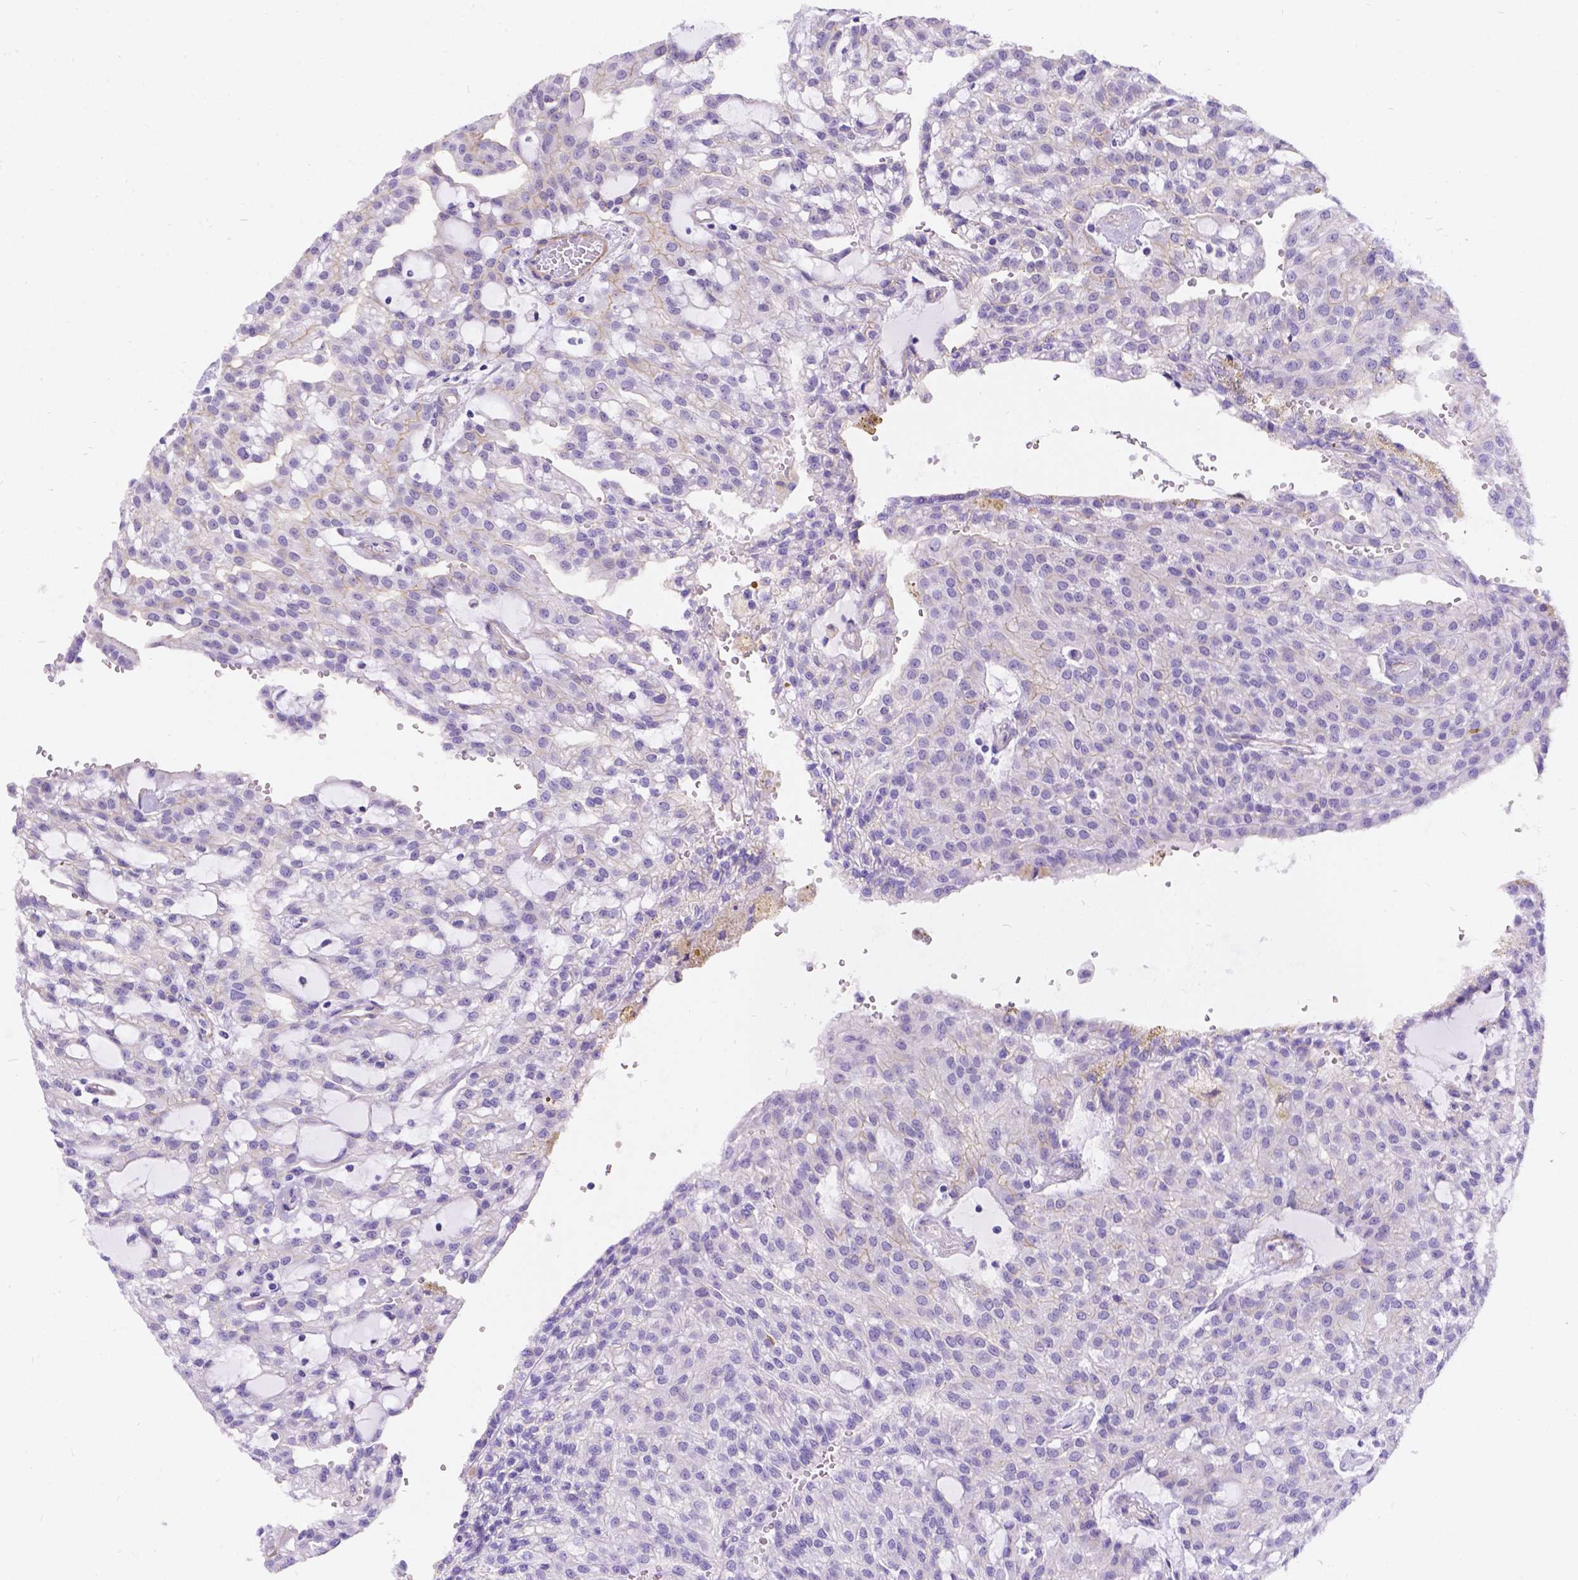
{"staining": {"intensity": "negative", "quantity": "none", "location": "none"}, "tissue": "renal cancer", "cell_type": "Tumor cells", "image_type": "cancer", "snomed": [{"axis": "morphology", "description": "Adenocarcinoma, NOS"}, {"axis": "topography", "description": "Kidney"}], "caption": "A high-resolution histopathology image shows immunohistochemistry staining of adenocarcinoma (renal), which exhibits no significant expression in tumor cells.", "gene": "PALS1", "patient": {"sex": "male", "age": 63}}